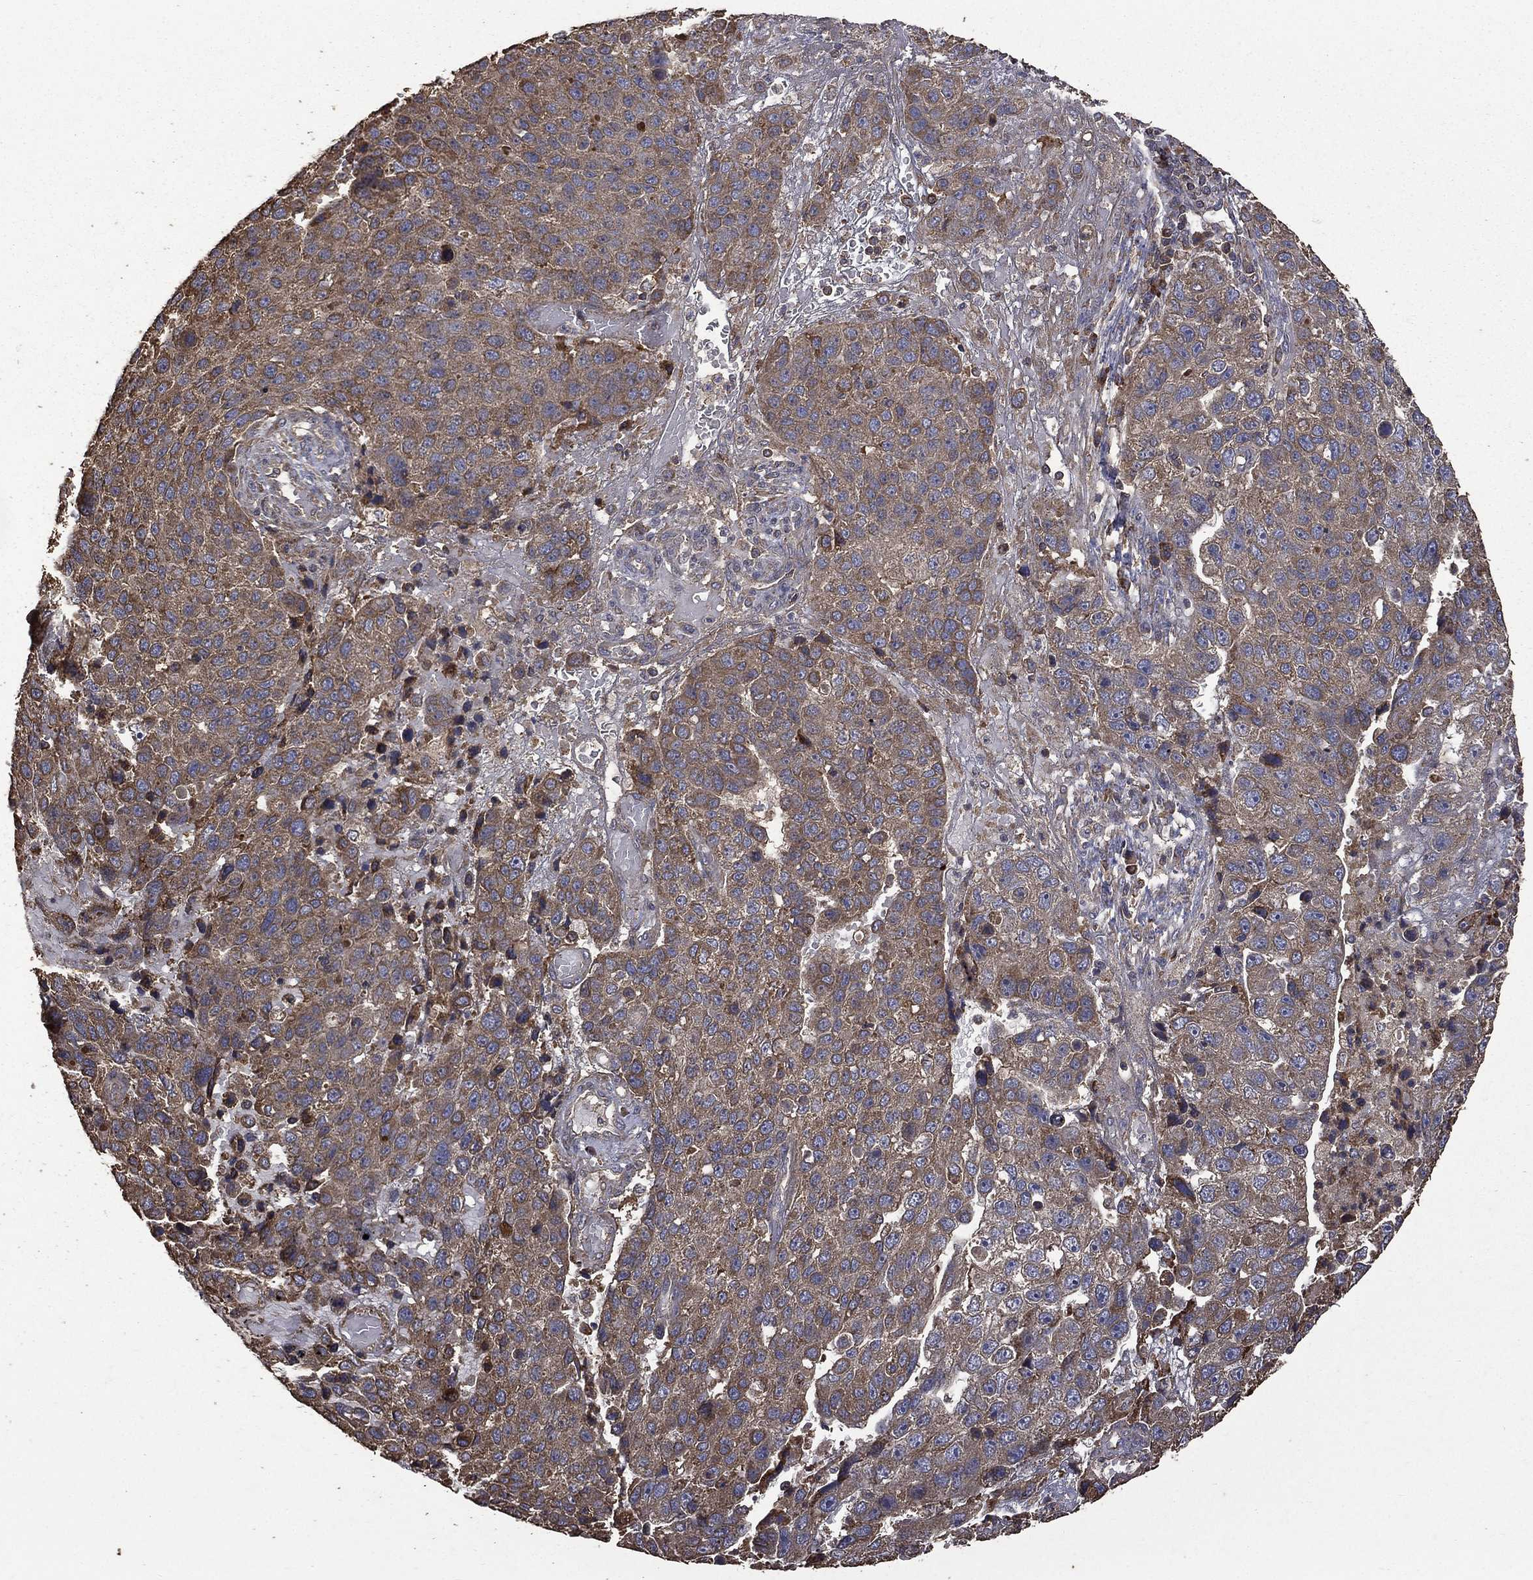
{"staining": {"intensity": "moderate", "quantity": ">75%", "location": "cytoplasmic/membranous"}, "tissue": "pancreatic cancer", "cell_type": "Tumor cells", "image_type": "cancer", "snomed": [{"axis": "morphology", "description": "Adenocarcinoma, NOS"}, {"axis": "topography", "description": "Pancreas"}], "caption": "Immunohistochemistry (IHC) staining of adenocarcinoma (pancreatic), which demonstrates medium levels of moderate cytoplasmic/membranous expression in about >75% of tumor cells indicating moderate cytoplasmic/membranous protein positivity. The staining was performed using DAB (brown) for protein detection and nuclei were counterstained in hematoxylin (blue).", "gene": "METTL27", "patient": {"sex": "female", "age": 61}}